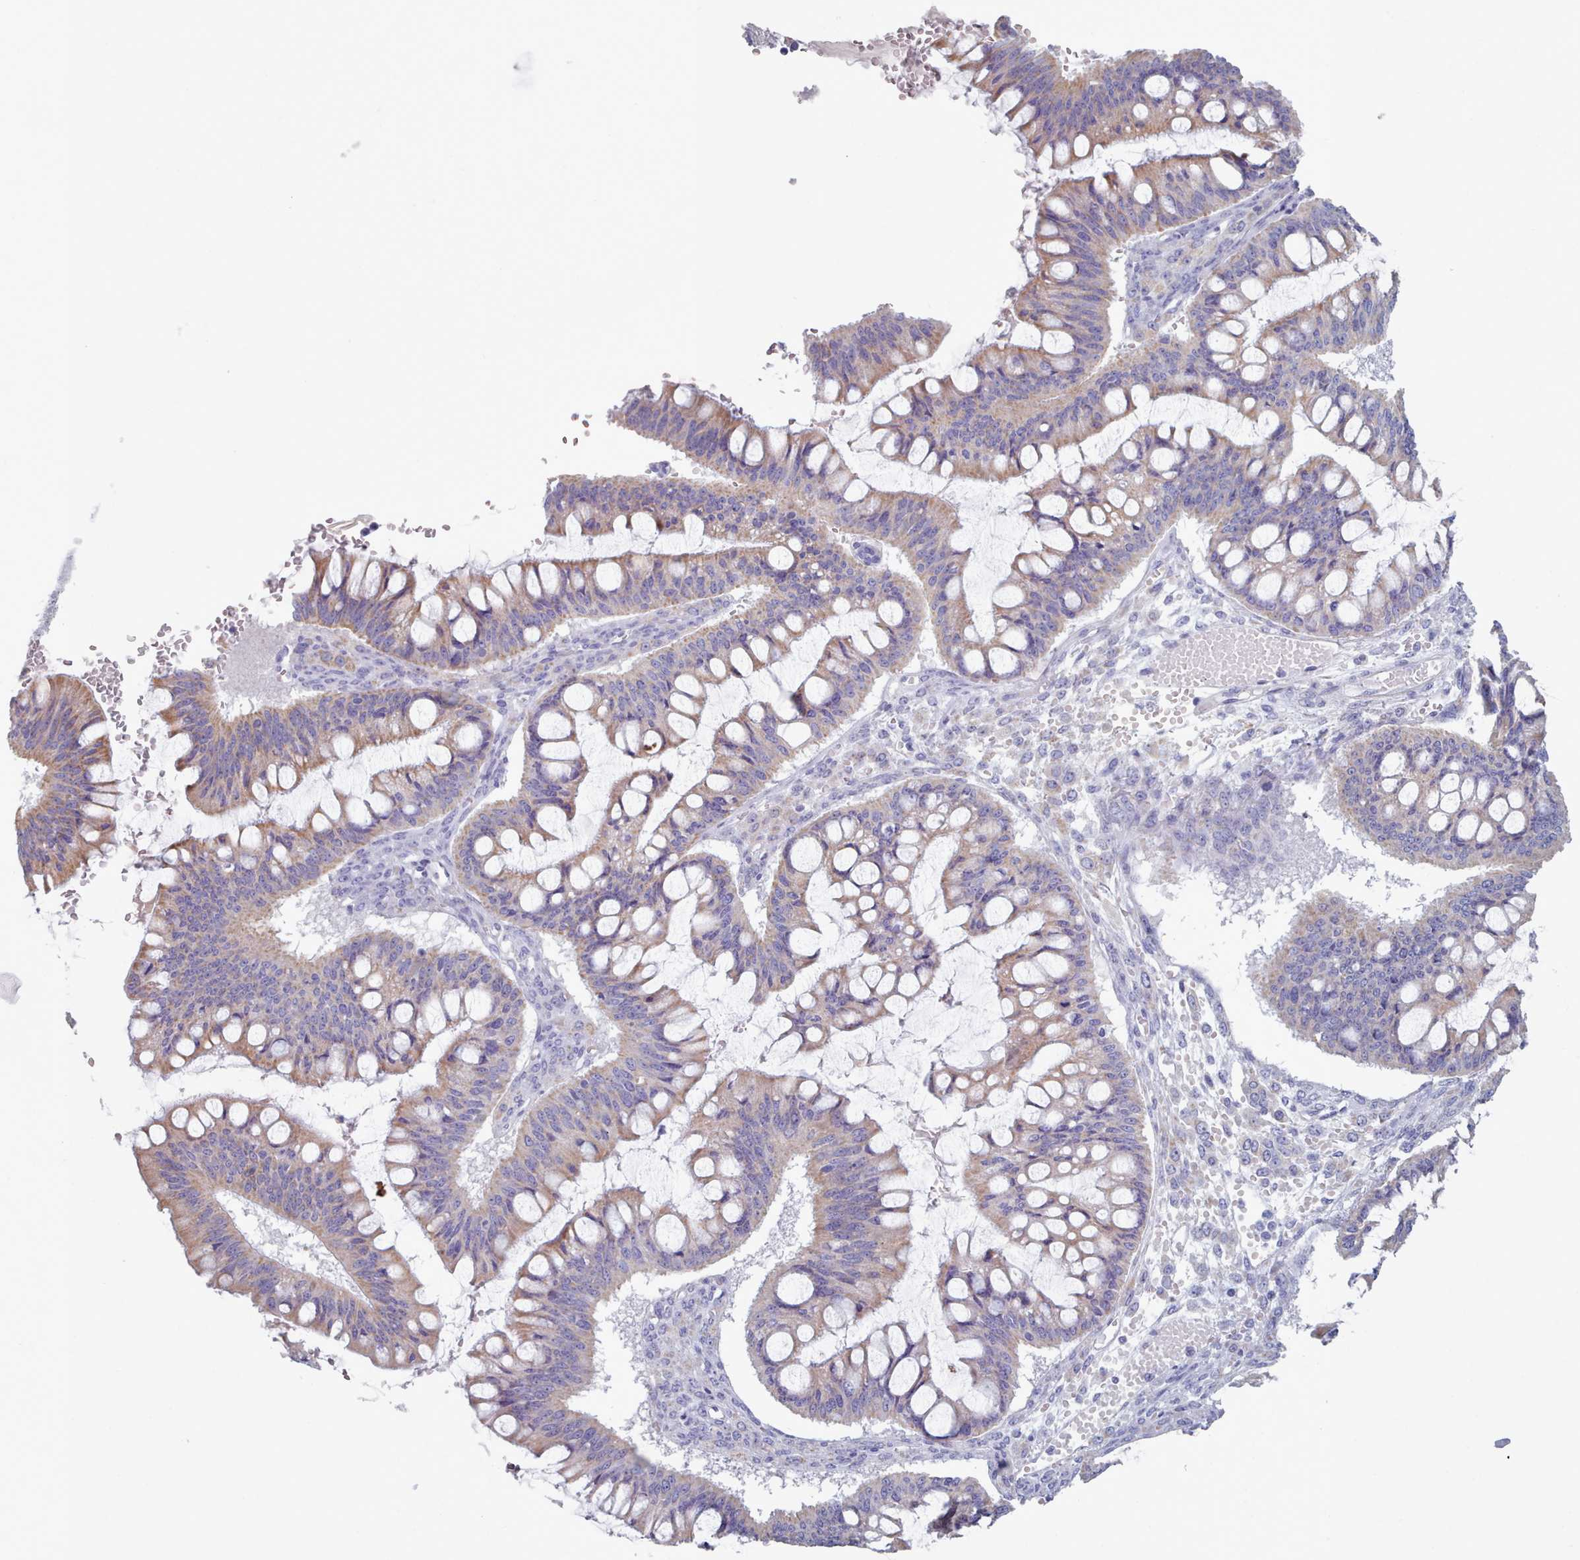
{"staining": {"intensity": "weak", "quantity": ">75%", "location": "cytoplasmic/membranous"}, "tissue": "ovarian cancer", "cell_type": "Tumor cells", "image_type": "cancer", "snomed": [{"axis": "morphology", "description": "Cystadenocarcinoma, mucinous, NOS"}, {"axis": "topography", "description": "Ovary"}], "caption": "Protein analysis of ovarian cancer tissue displays weak cytoplasmic/membranous expression in approximately >75% of tumor cells.", "gene": "HAO1", "patient": {"sex": "female", "age": 73}}